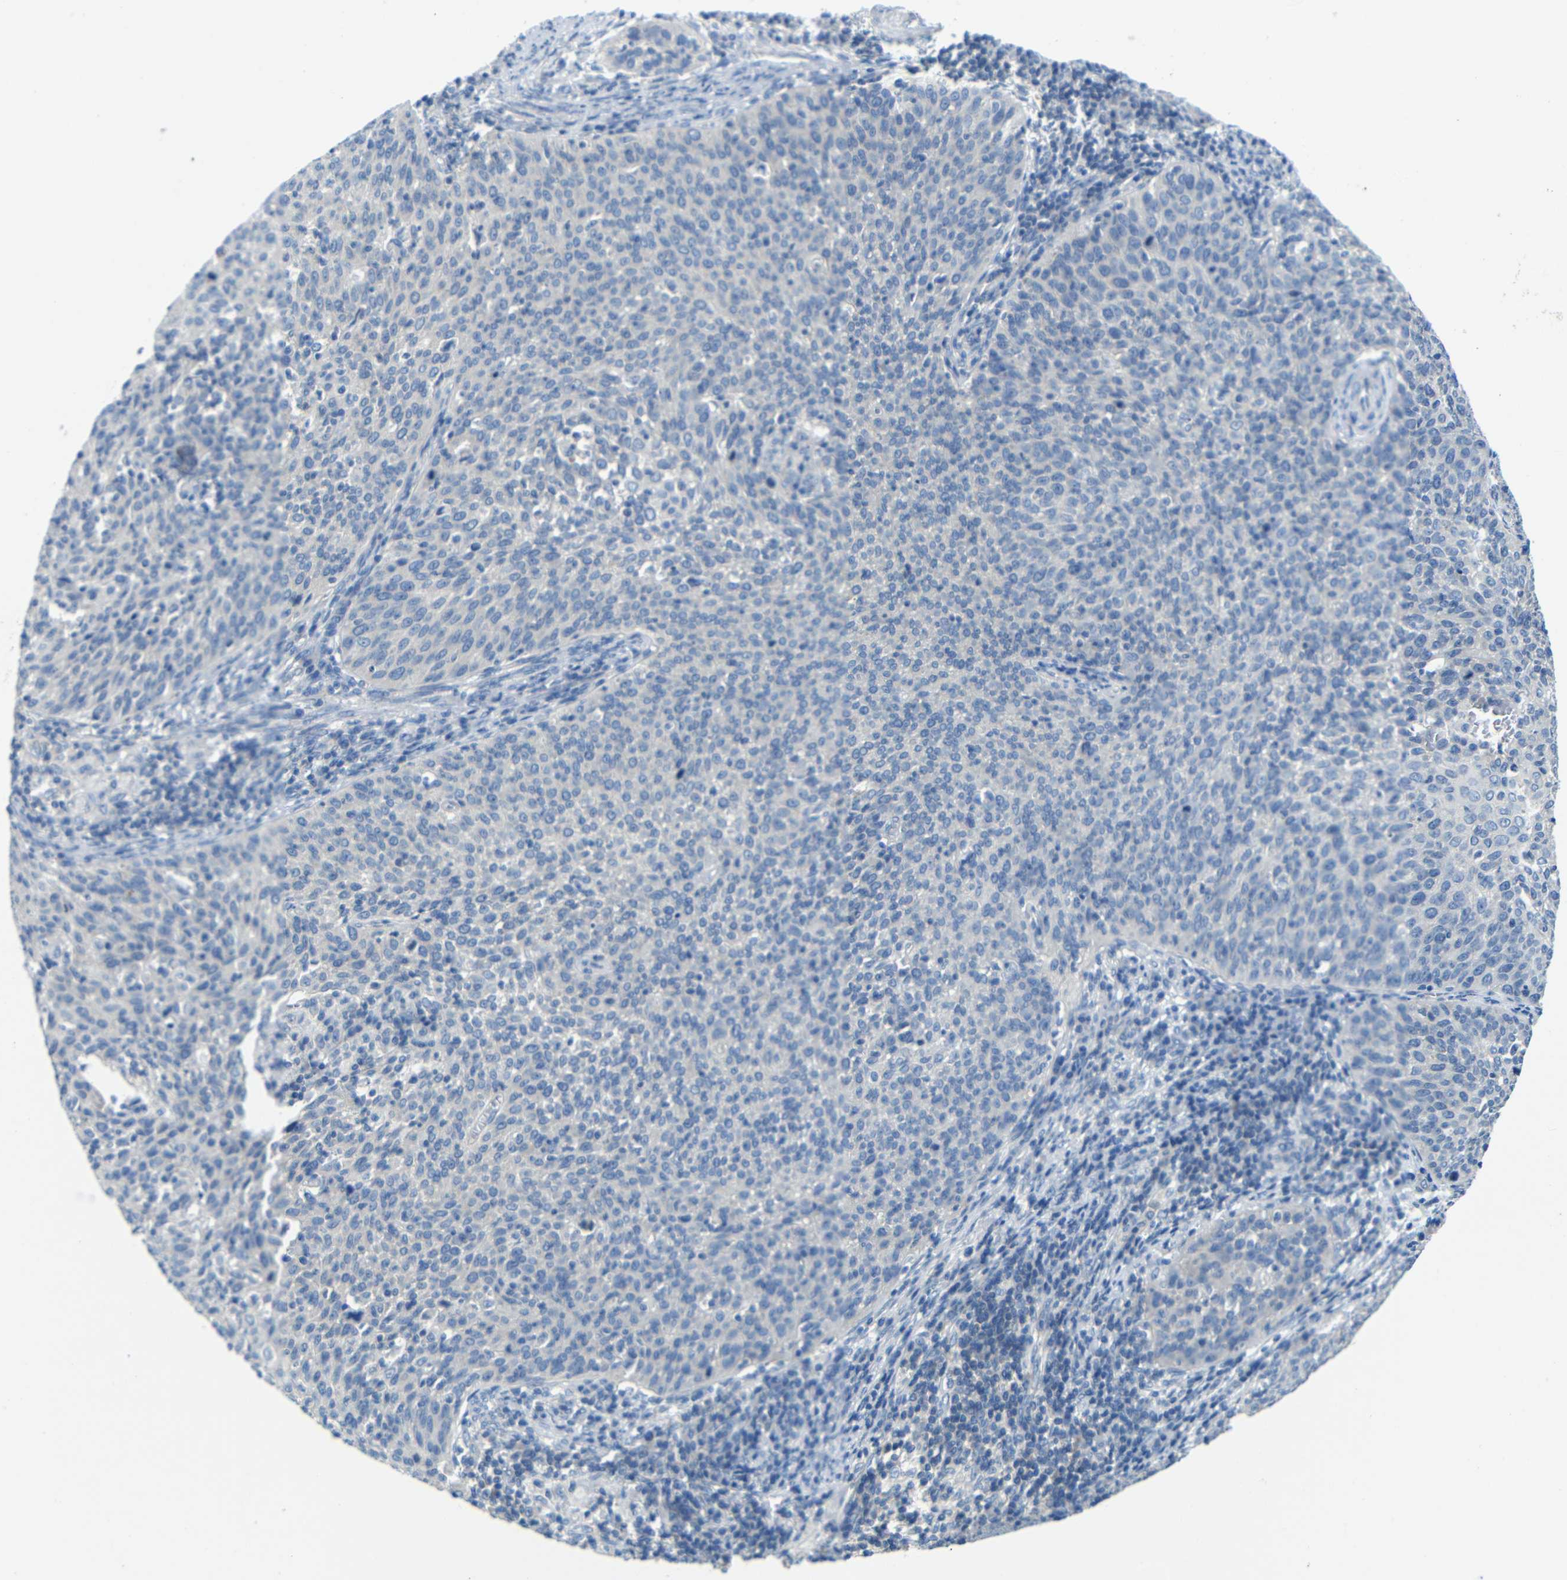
{"staining": {"intensity": "negative", "quantity": "none", "location": "none"}, "tissue": "cervical cancer", "cell_type": "Tumor cells", "image_type": "cancer", "snomed": [{"axis": "morphology", "description": "Squamous cell carcinoma, NOS"}, {"axis": "topography", "description": "Cervix"}], "caption": "This is a histopathology image of IHC staining of cervical cancer (squamous cell carcinoma), which shows no expression in tumor cells. Nuclei are stained in blue.", "gene": "DCP1A", "patient": {"sex": "female", "age": 38}}